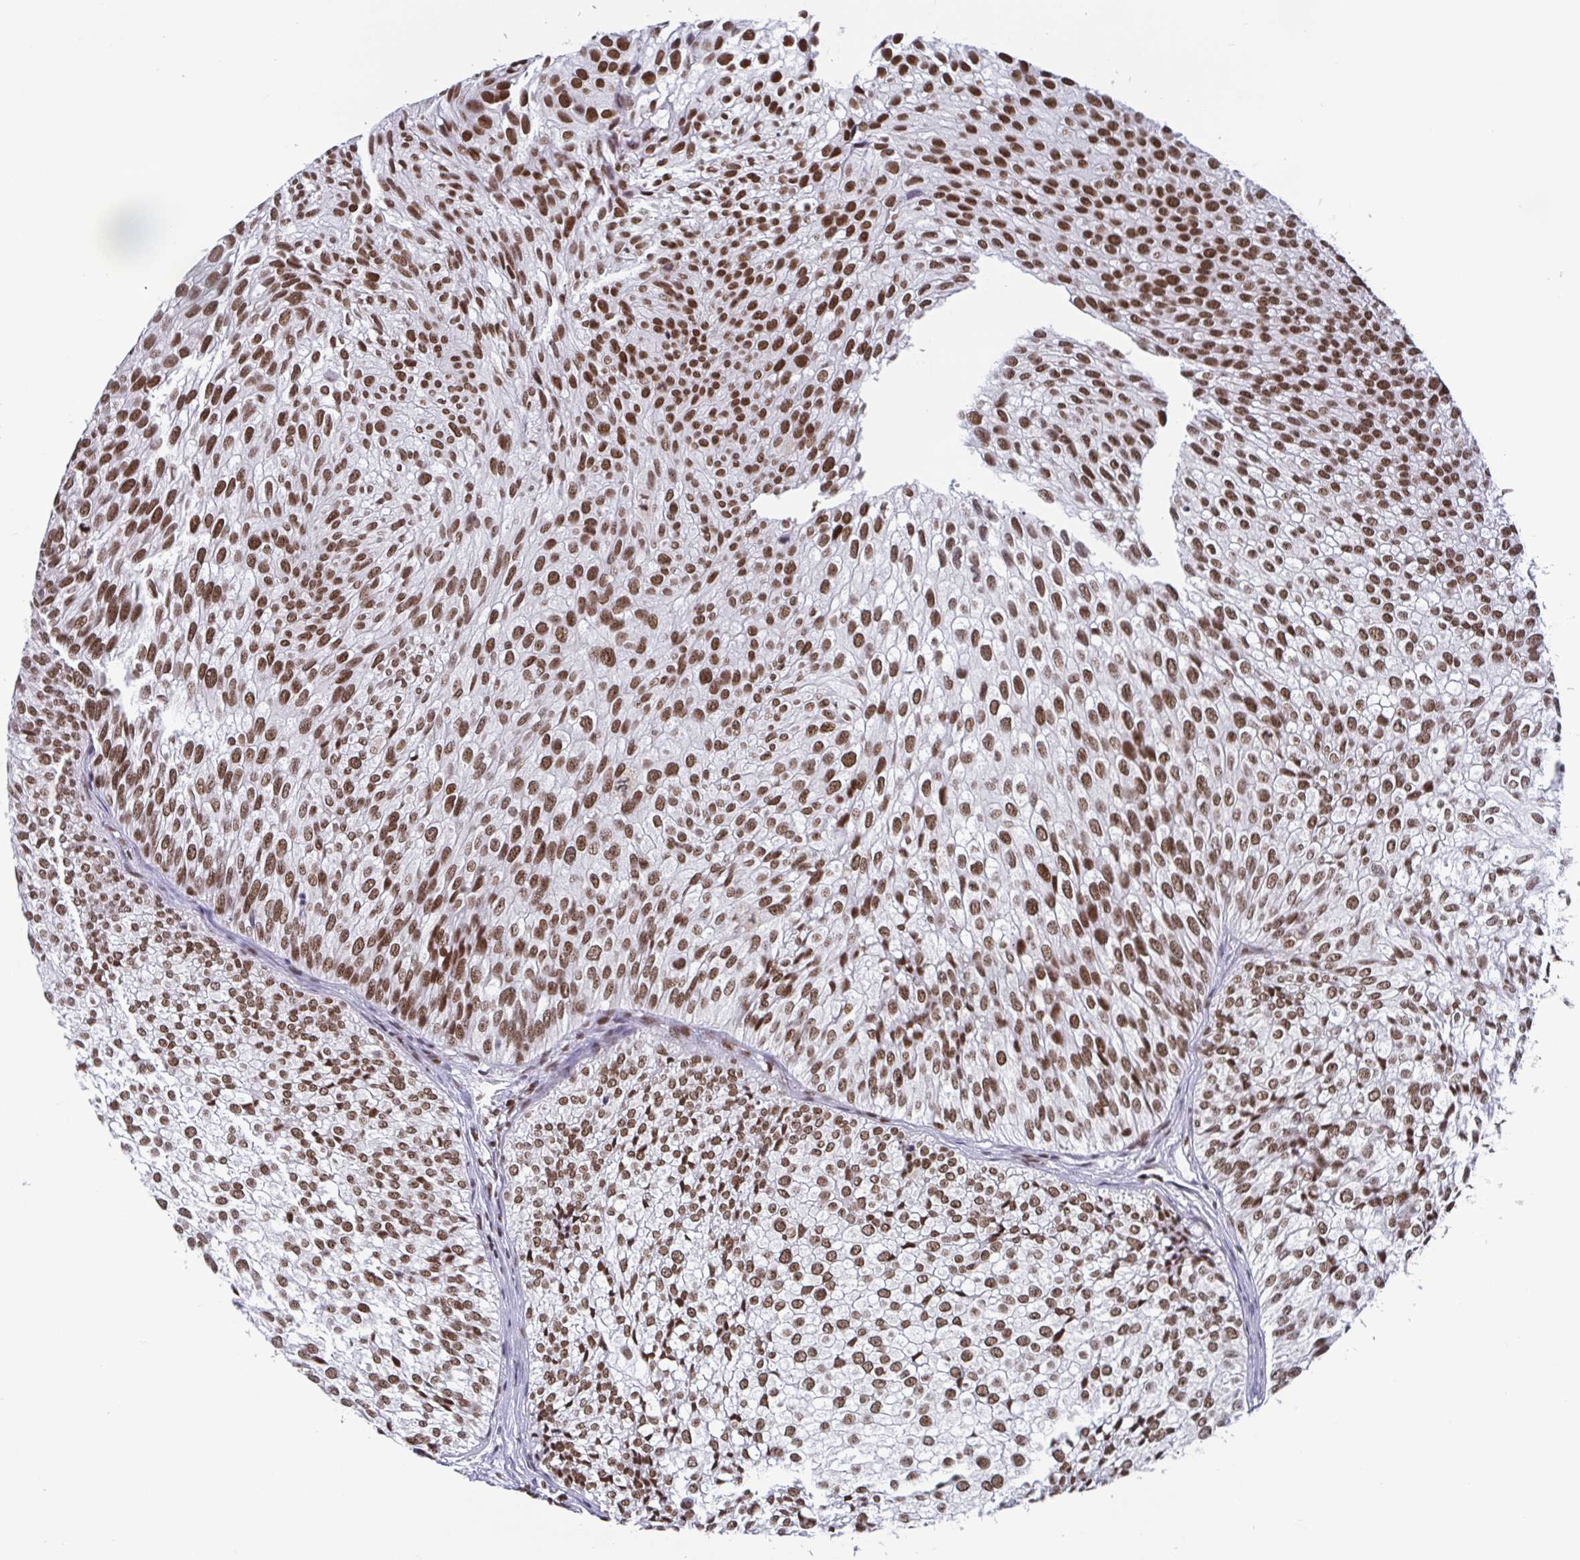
{"staining": {"intensity": "moderate", "quantity": ">75%", "location": "nuclear"}, "tissue": "urothelial cancer", "cell_type": "Tumor cells", "image_type": "cancer", "snomed": [{"axis": "morphology", "description": "Urothelial carcinoma, Low grade"}, {"axis": "topography", "description": "Urinary bladder"}], "caption": "The photomicrograph exhibits staining of low-grade urothelial carcinoma, revealing moderate nuclear protein expression (brown color) within tumor cells. (DAB = brown stain, brightfield microscopy at high magnification).", "gene": "CTCF", "patient": {"sex": "male", "age": 91}}